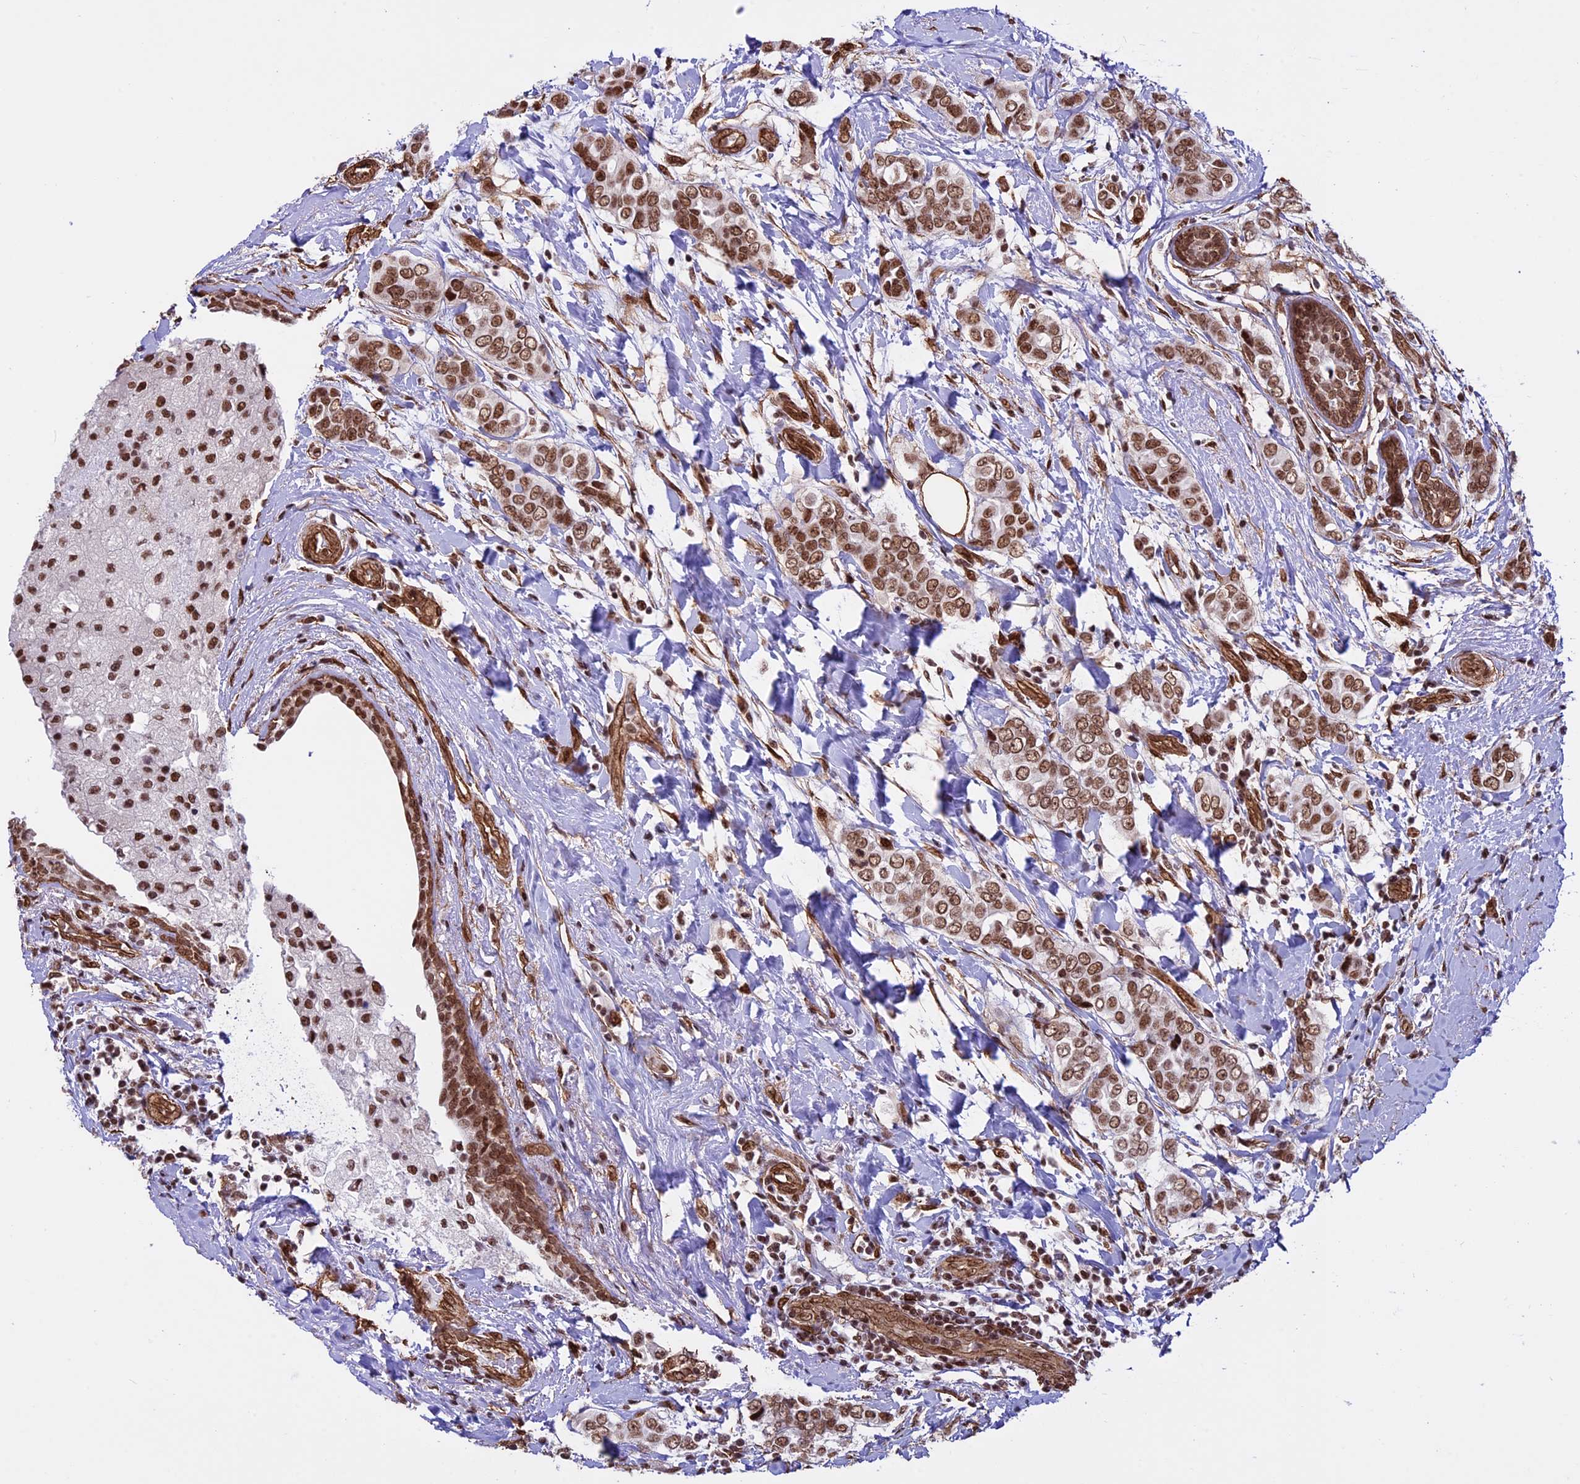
{"staining": {"intensity": "moderate", "quantity": ">75%", "location": "nuclear"}, "tissue": "breast cancer", "cell_type": "Tumor cells", "image_type": "cancer", "snomed": [{"axis": "morphology", "description": "Lobular carcinoma"}, {"axis": "topography", "description": "Breast"}], "caption": "Breast cancer stained with DAB immunohistochemistry demonstrates medium levels of moderate nuclear positivity in about >75% of tumor cells.", "gene": "MPHOSPH8", "patient": {"sex": "female", "age": 51}}